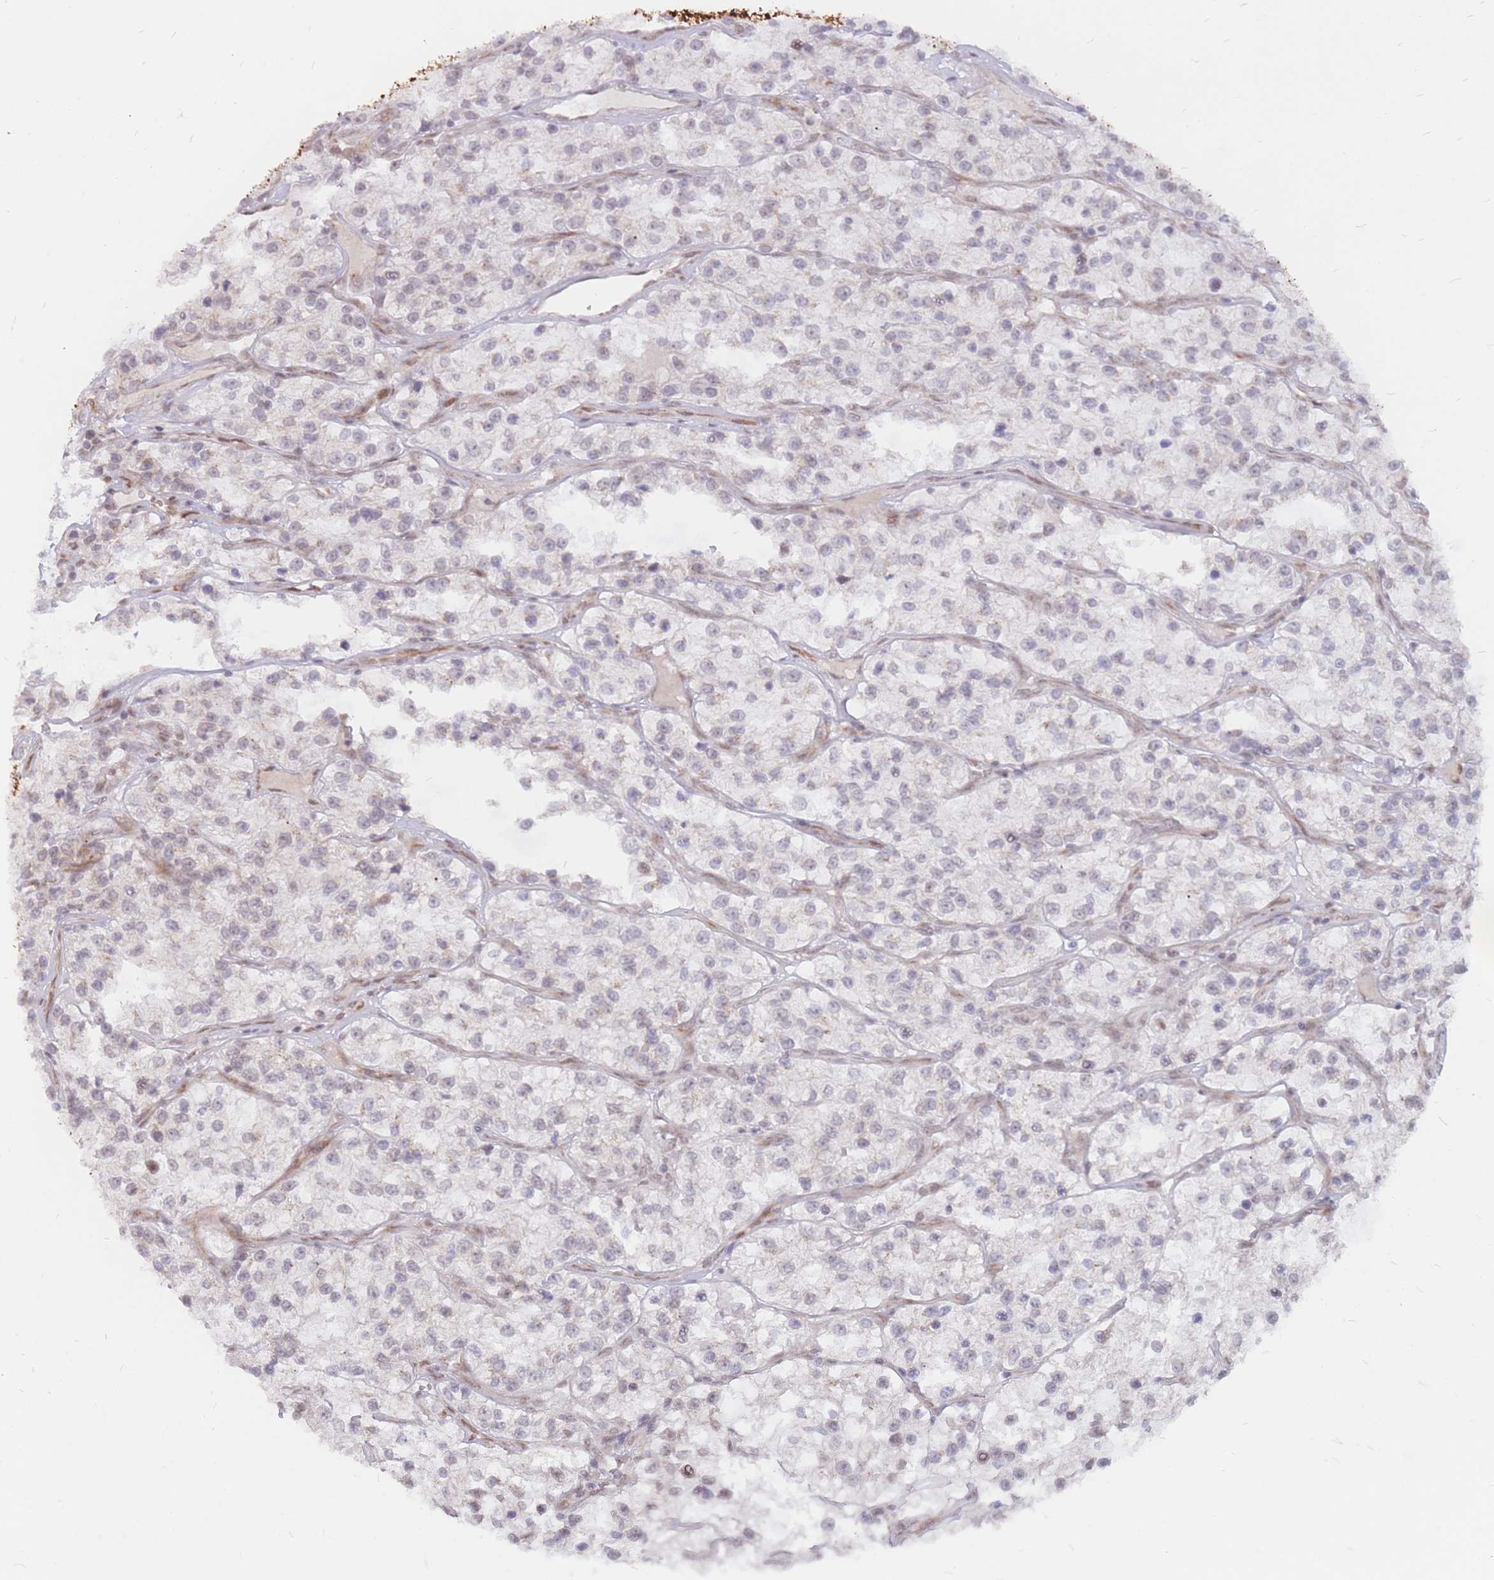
{"staining": {"intensity": "negative", "quantity": "none", "location": "none"}, "tissue": "renal cancer", "cell_type": "Tumor cells", "image_type": "cancer", "snomed": [{"axis": "morphology", "description": "Adenocarcinoma, NOS"}, {"axis": "topography", "description": "Kidney"}], "caption": "IHC of adenocarcinoma (renal) reveals no positivity in tumor cells. (DAB immunohistochemistry (IHC) visualized using brightfield microscopy, high magnification).", "gene": "ADD2", "patient": {"sex": "female", "age": 57}}